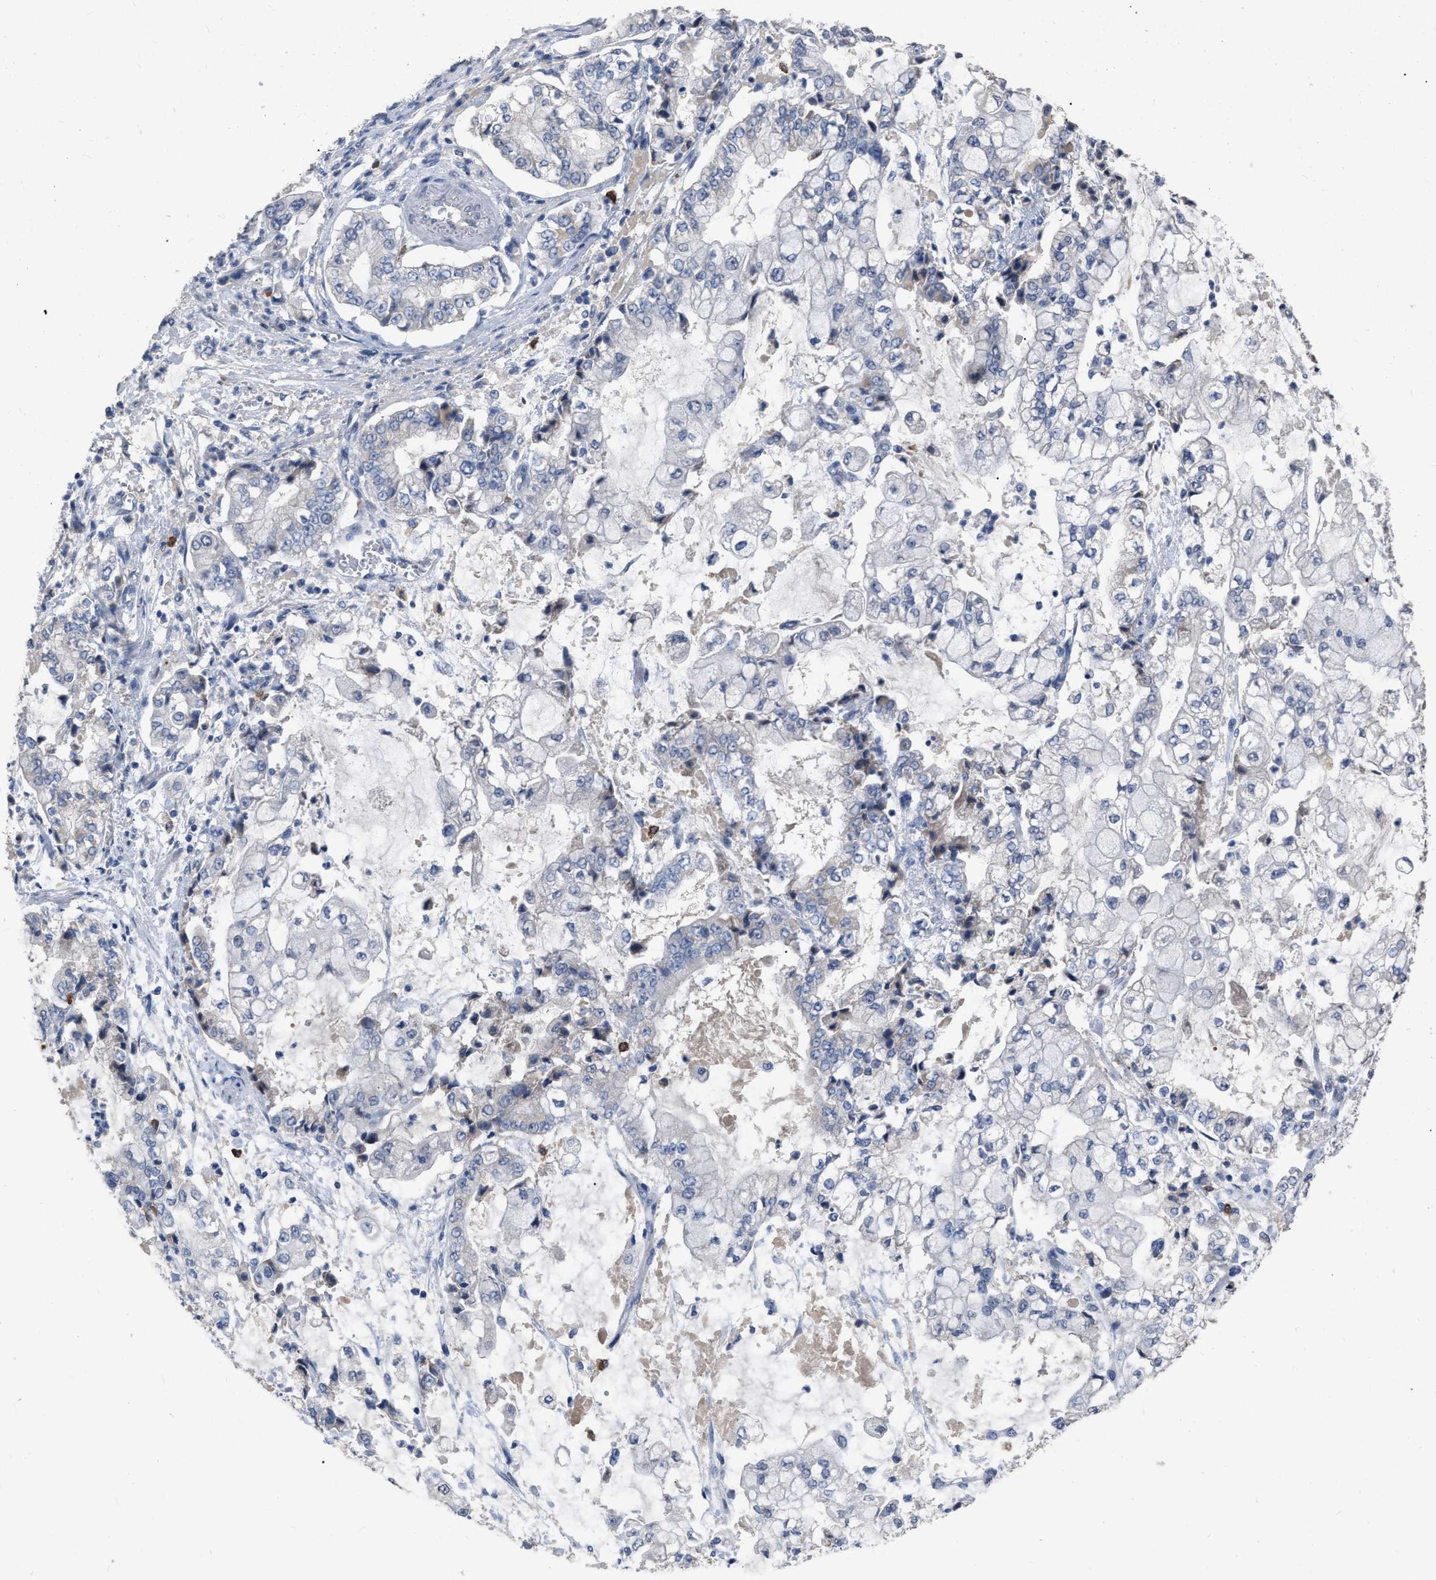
{"staining": {"intensity": "negative", "quantity": "none", "location": "none"}, "tissue": "stomach cancer", "cell_type": "Tumor cells", "image_type": "cancer", "snomed": [{"axis": "morphology", "description": "Adenocarcinoma, NOS"}, {"axis": "topography", "description": "Stomach"}], "caption": "There is no significant expression in tumor cells of stomach cancer (adenocarcinoma).", "gene": "HABP2", "patient": {"sex": "male", "age": 76}}